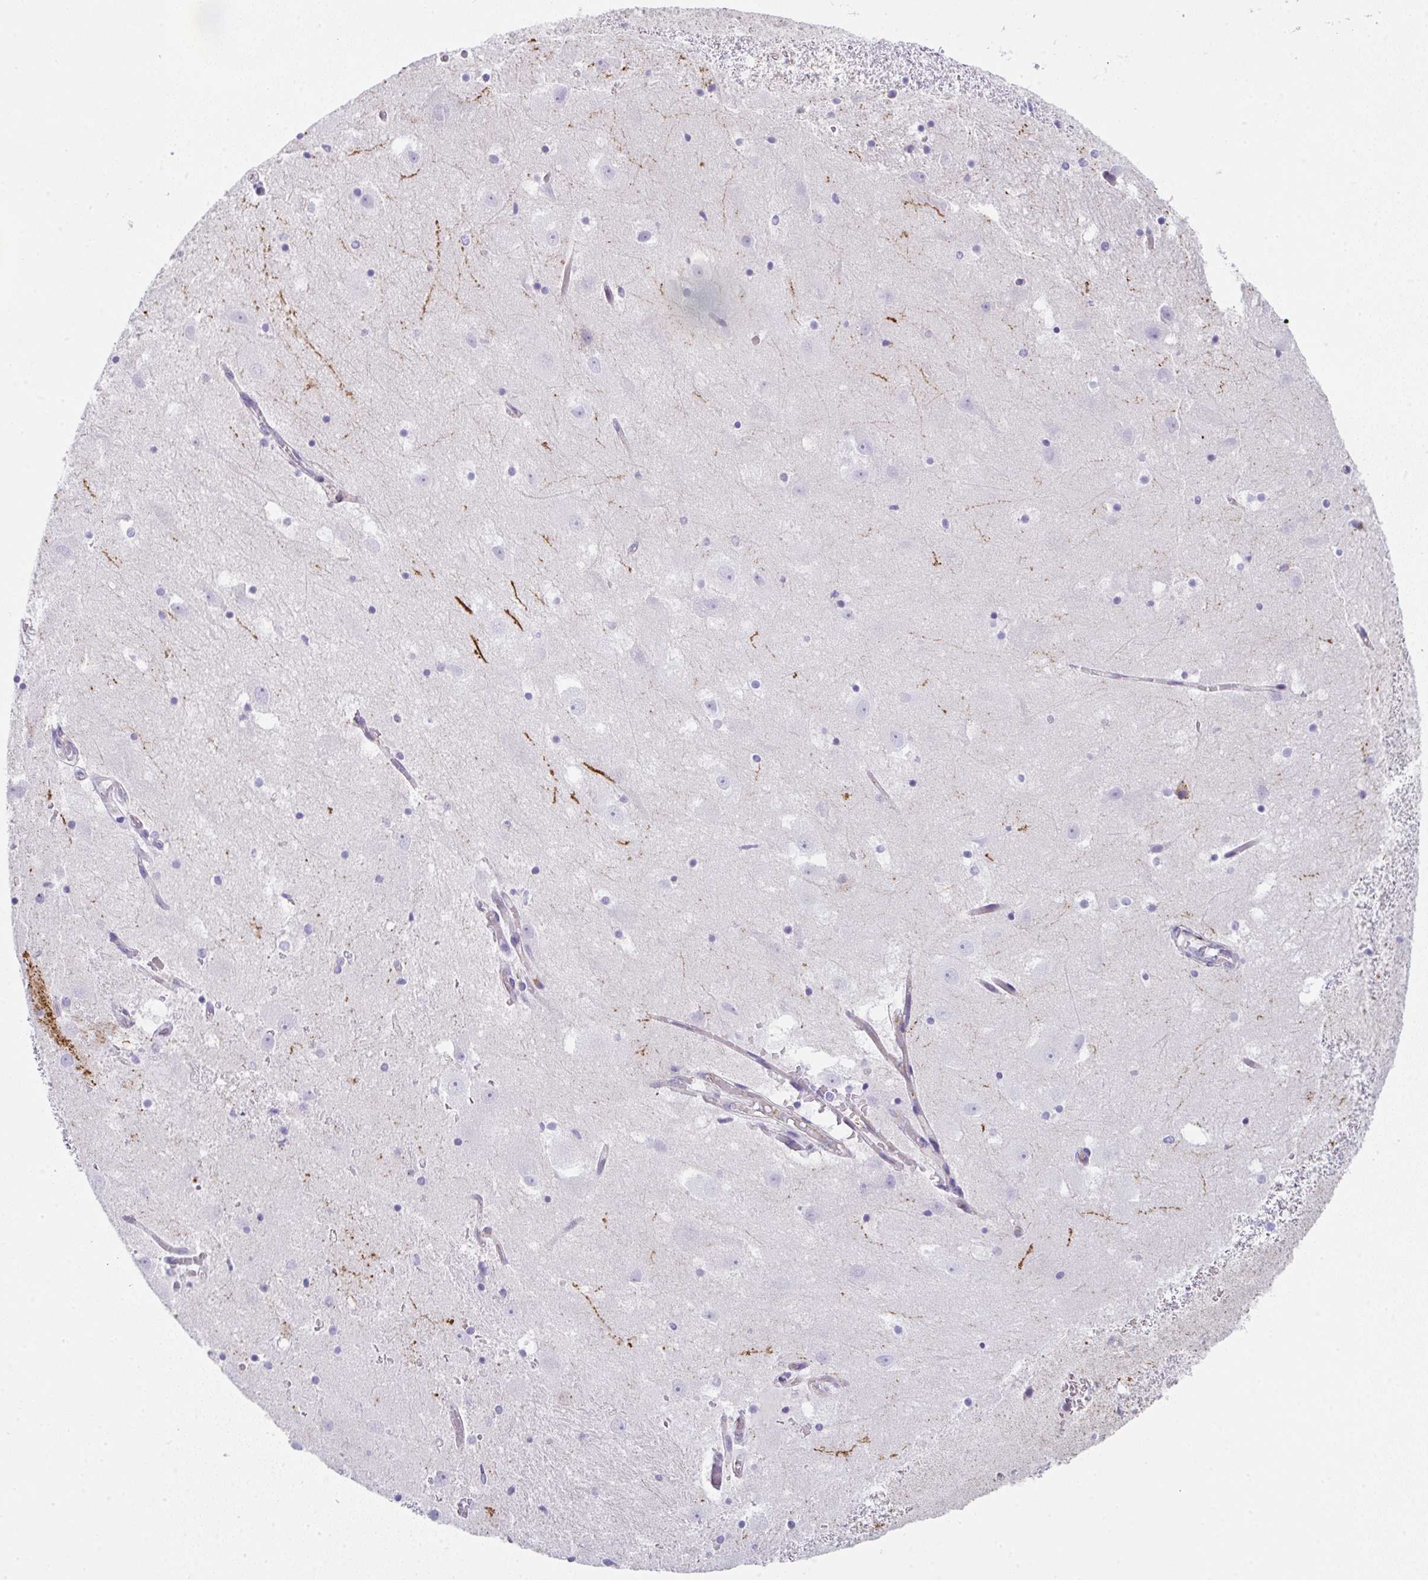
{"staining": {"intensity": "negative", "quantity": "none", "location": "none"}, "tissue": "hippocampus", "cell_type": "Glial cells", "image_type": "normal", "snomed": [{"axis": "morphology", "description": "Normal tissue, NOS"}, {"axis": "topography", "description": "Hippocampus"}], "caption": "Immunohistochemical staining of normal human hippocampus demonstrates no significant staining in glial cells.", "gene": "DBN1", "patient": {"sex": "female", "age": 52}}